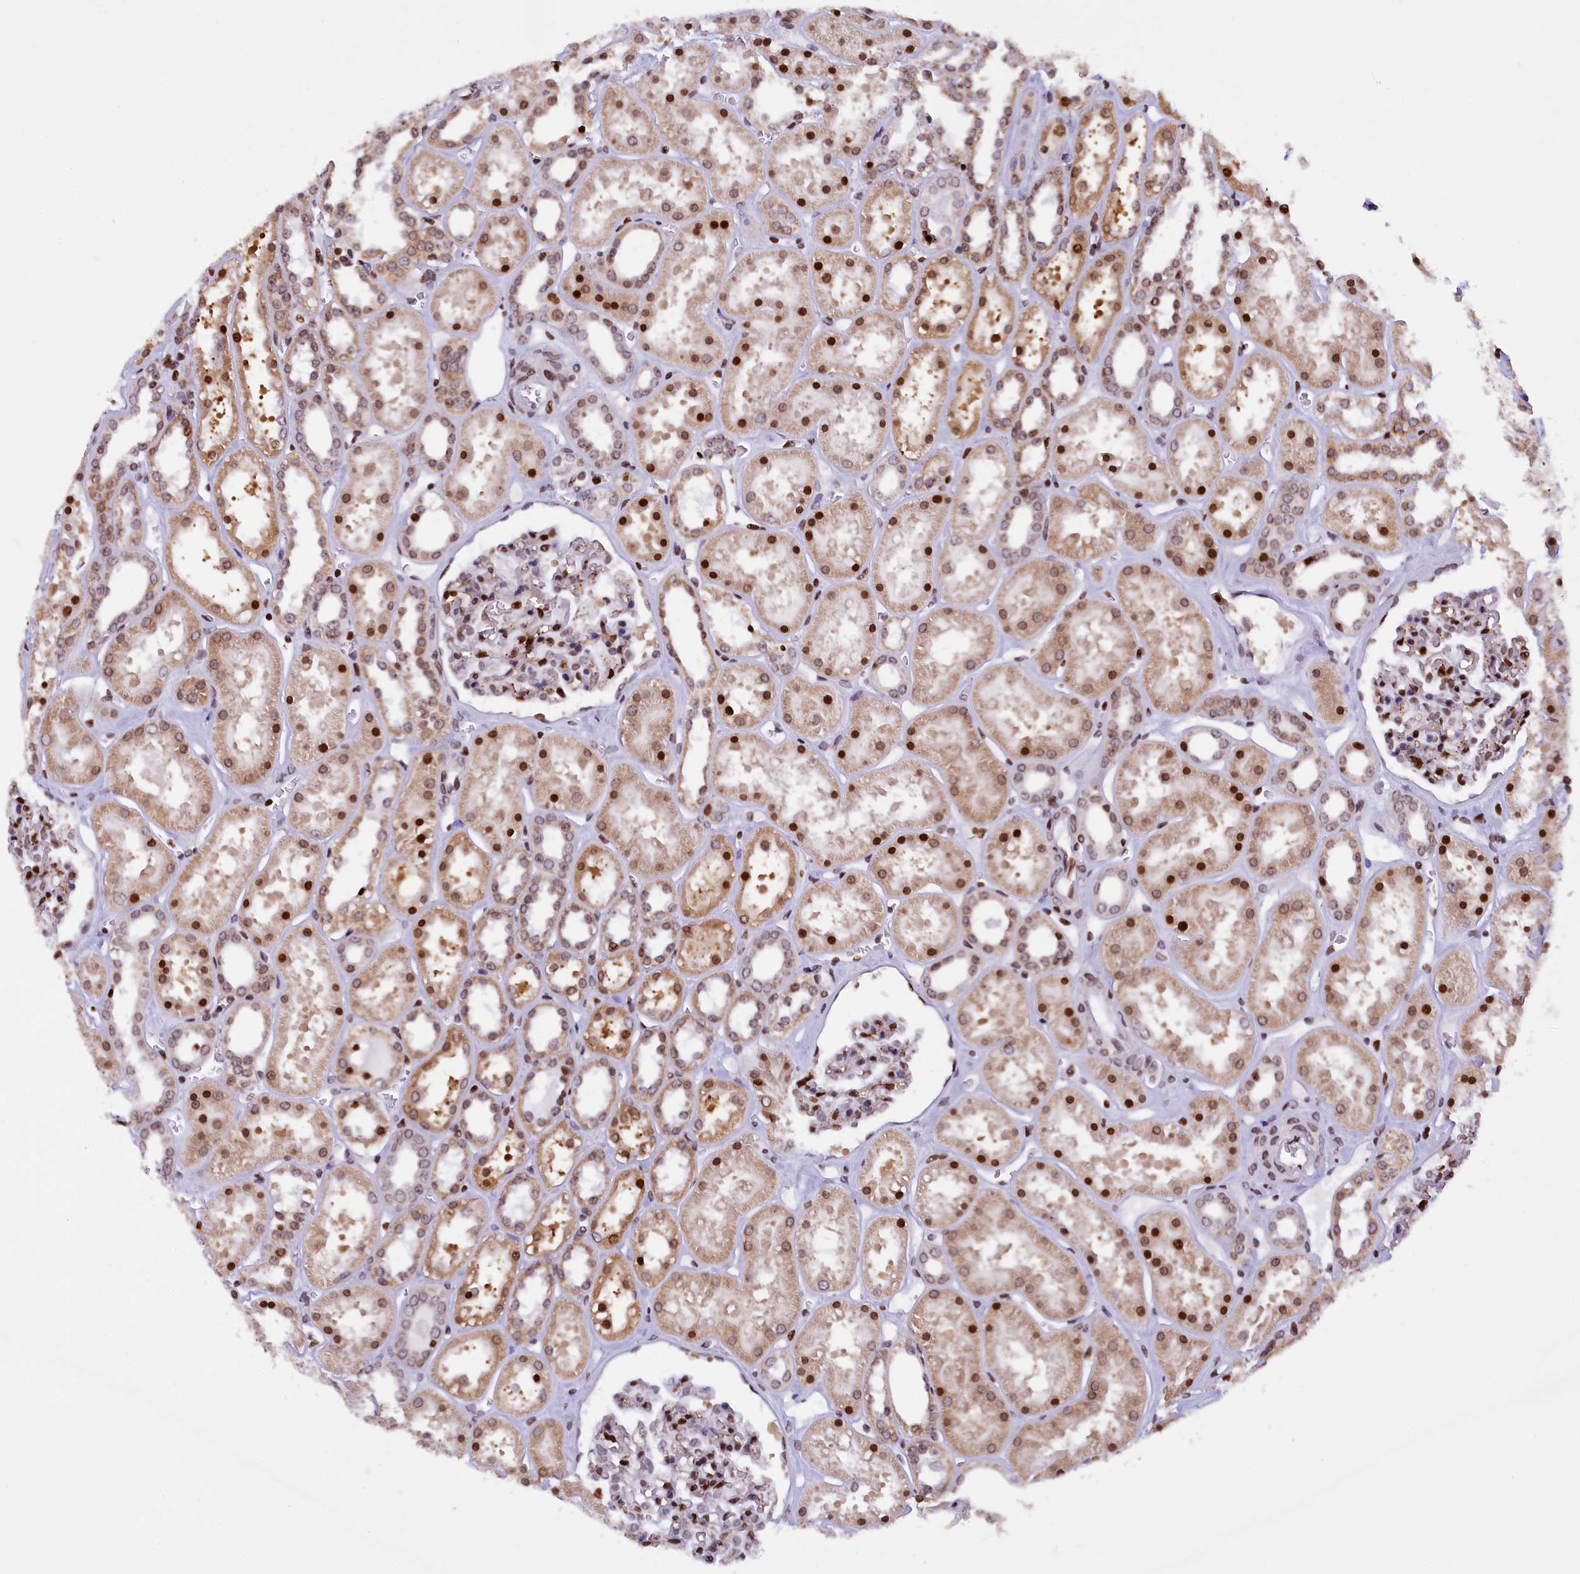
{"staining": {"intensity": "strong", "quantity": "25%-75%", "location": "nuclear"}, "tissue": "kidney", "cell_type": "Cells in glomeruli", "image_type": "normal", "snomed": [{"axis": "morphology", "description": "Normal tissue, NOS"}, {"axis": "topography", "description": "Kidney"}], "caption": "DAB (3,3'-diaminobenzidine) immunohistochemical staining of benign kidney demonstrates strong nuclear protein positivity in about 25%-75% of cells in glomeruli.", "gene": "TIMM29", "patient": {"sex": "female", "age": 41}}